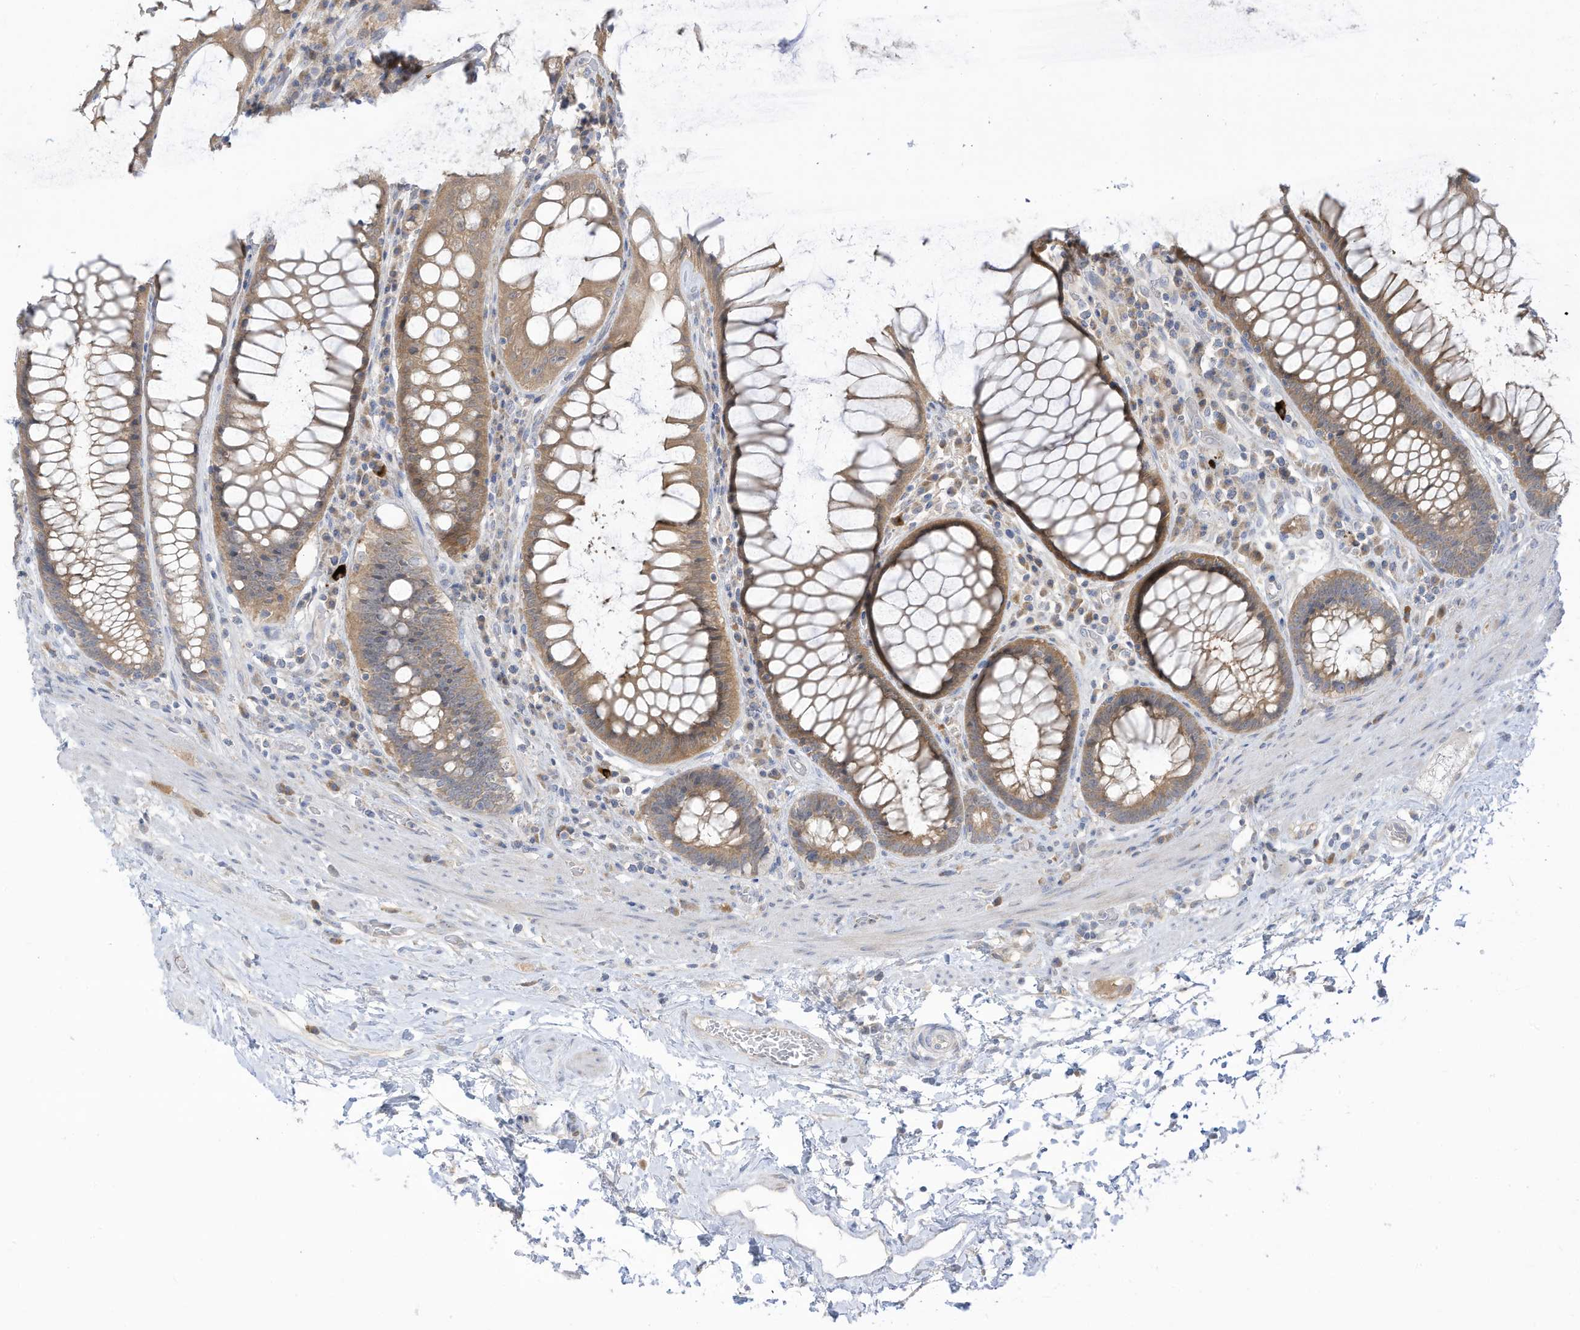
{"staining": {"intensity": "moderate", "quantity": ">75%", "location": "cytoplasmic/membranous"}, "tissue": "rectum", "cell_type": "Glandular cells", "image_type": "normal", "snomed": [{"axis": "morphology", "description": "Normal tissue, NOS"}, {"axis": "topography", "description": "Rectum"}], "caption": "A high-resolution histopathology image shows IHC staining of benign rectum, which shows moderate cytoplasmic/membranous expression in about >75% of glandular cells. (IHC, brightfield microscopy, high magnification).", "gene": "LRRN2", "patient": {"sex": "male", "age": 64}}